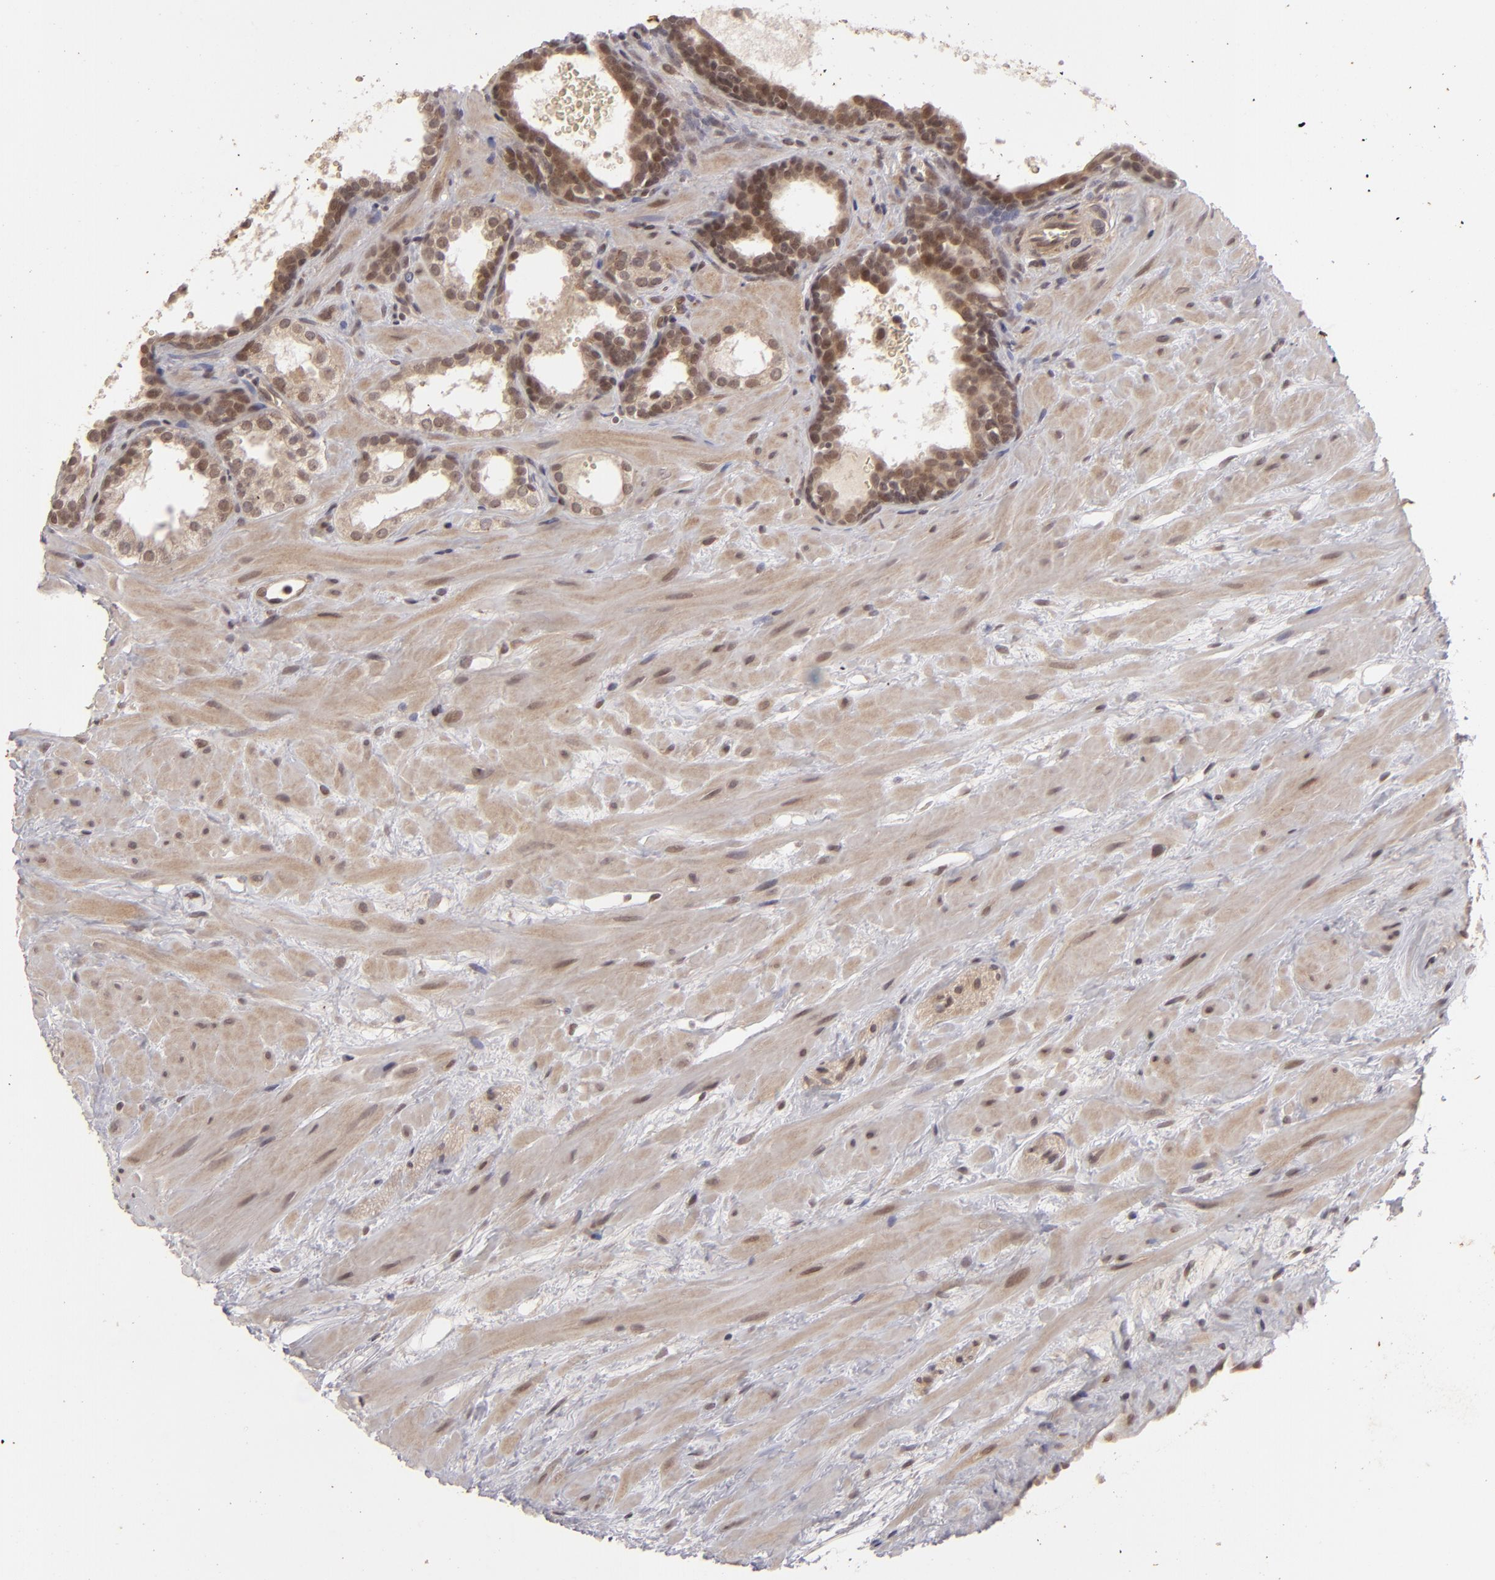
{"staining": {"intensity": "moderate", "quantity": ">75%", "location": "cytoplasmic/membranous"}, "tissue": "prostate cancer", "cell_type": "Tumor cells", "image_type": "cancer", "snomed": [{"axis": "morphology", "description": "Adenocarcinoma, Low grade"}, {"axis": "topography", "description": "Prostate"}], "caption": "Approximately >75% of tumor cells in human prostate cancer reveal moderate cytoplasmic/membranous protein staining as visualized by brown immunohistochemical staining.", "gene": "DFFA", "patient": {"sex": "male", "age": 57}}